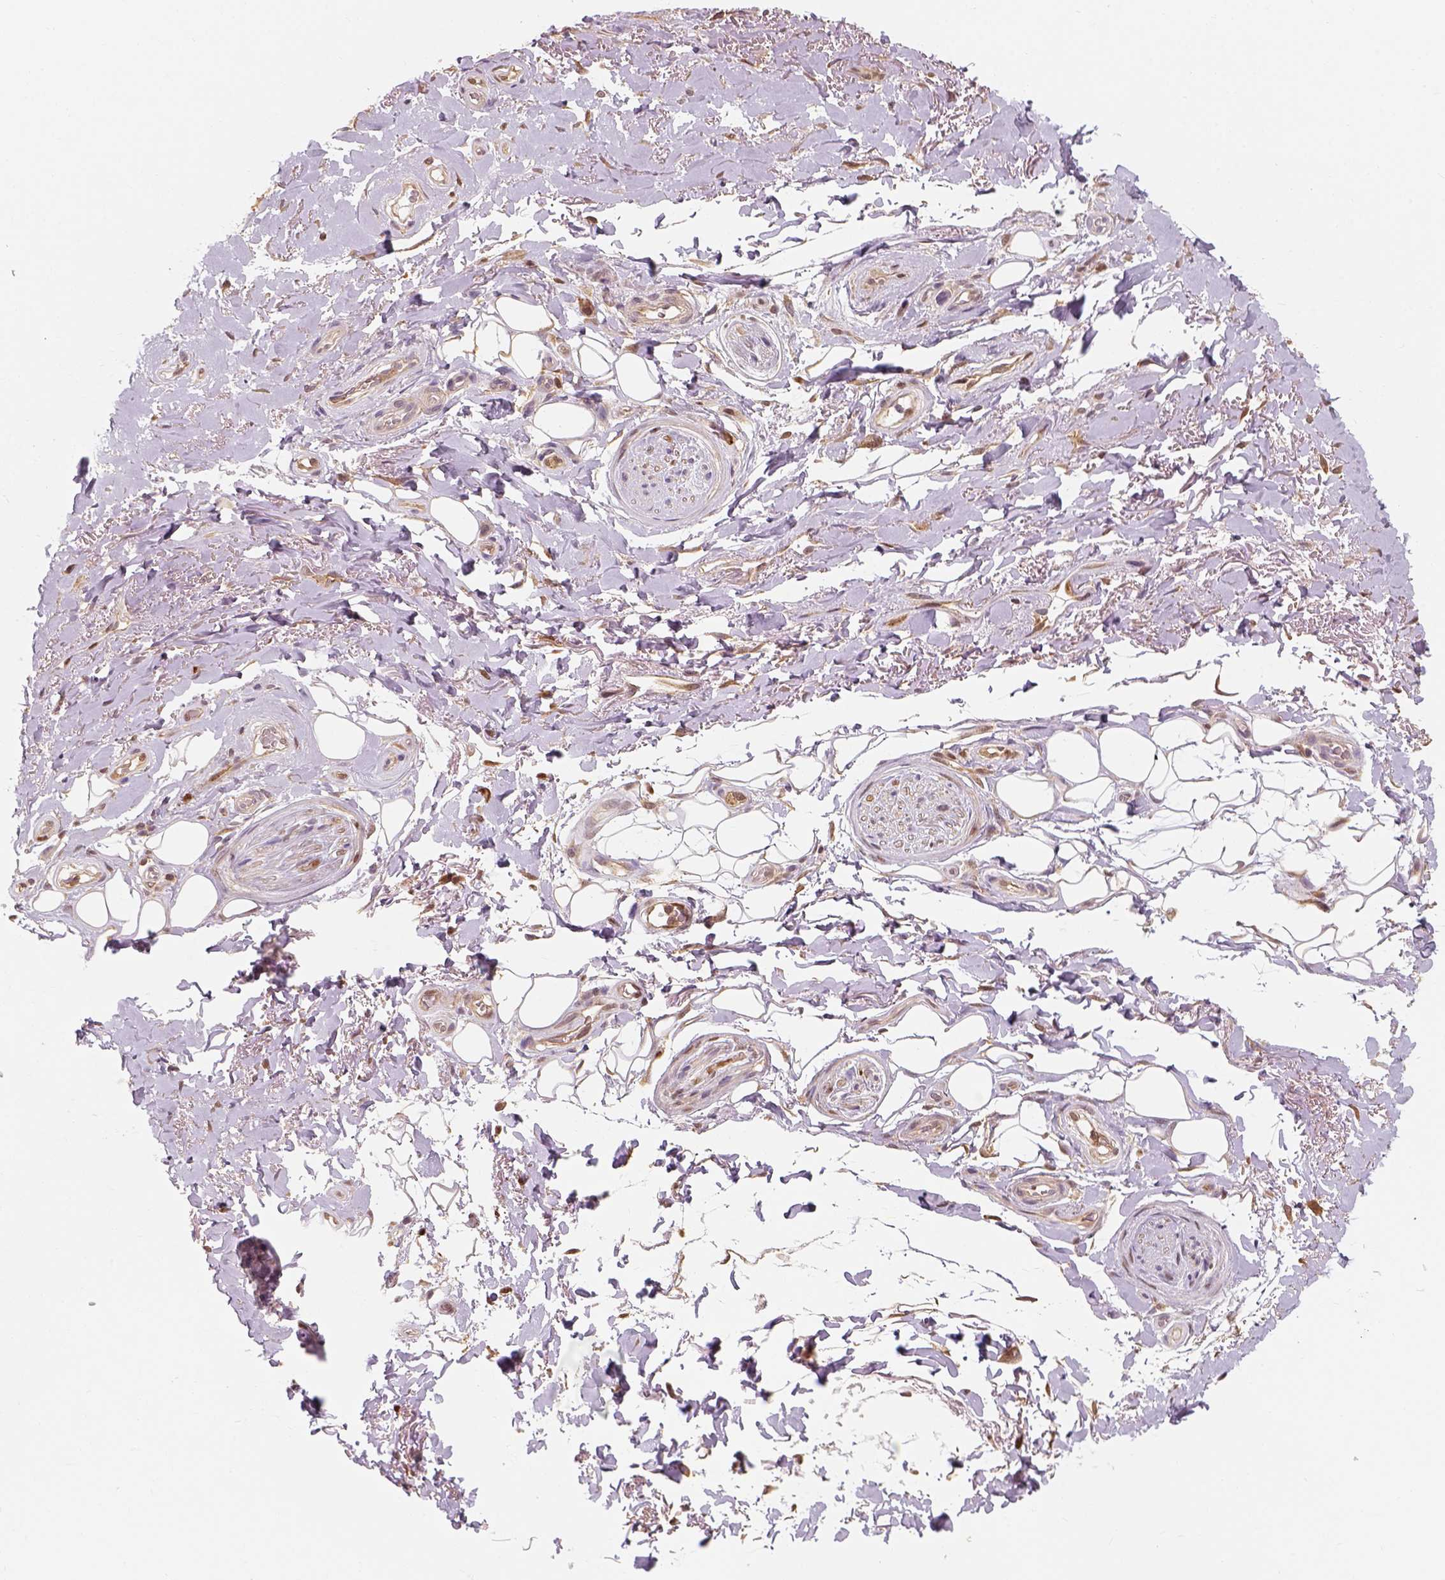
{"staining": {"intensity": "negative", "quantity": "none", "location": "none"}, "tissue": "adipose tissue", "cell_type": "Adipocytes", "image_type": "normal", "snomed": [{"axis": "morphology", "description": "Normal tissue, NOS"}, {"axis": "topography", "description": "Anal"}, {"axis": "topography", "description": "Peripheral nerve tissue"}], "caption": "DAB (3,3'-diaminobenzidine) immunohistochemical staining of normal human adipose tissue shows no significant positivity in adipocytes. Nuclei are stained in blue.", "gene": "SQSTM1", "patient": {"sex": "male", "age": 53}}